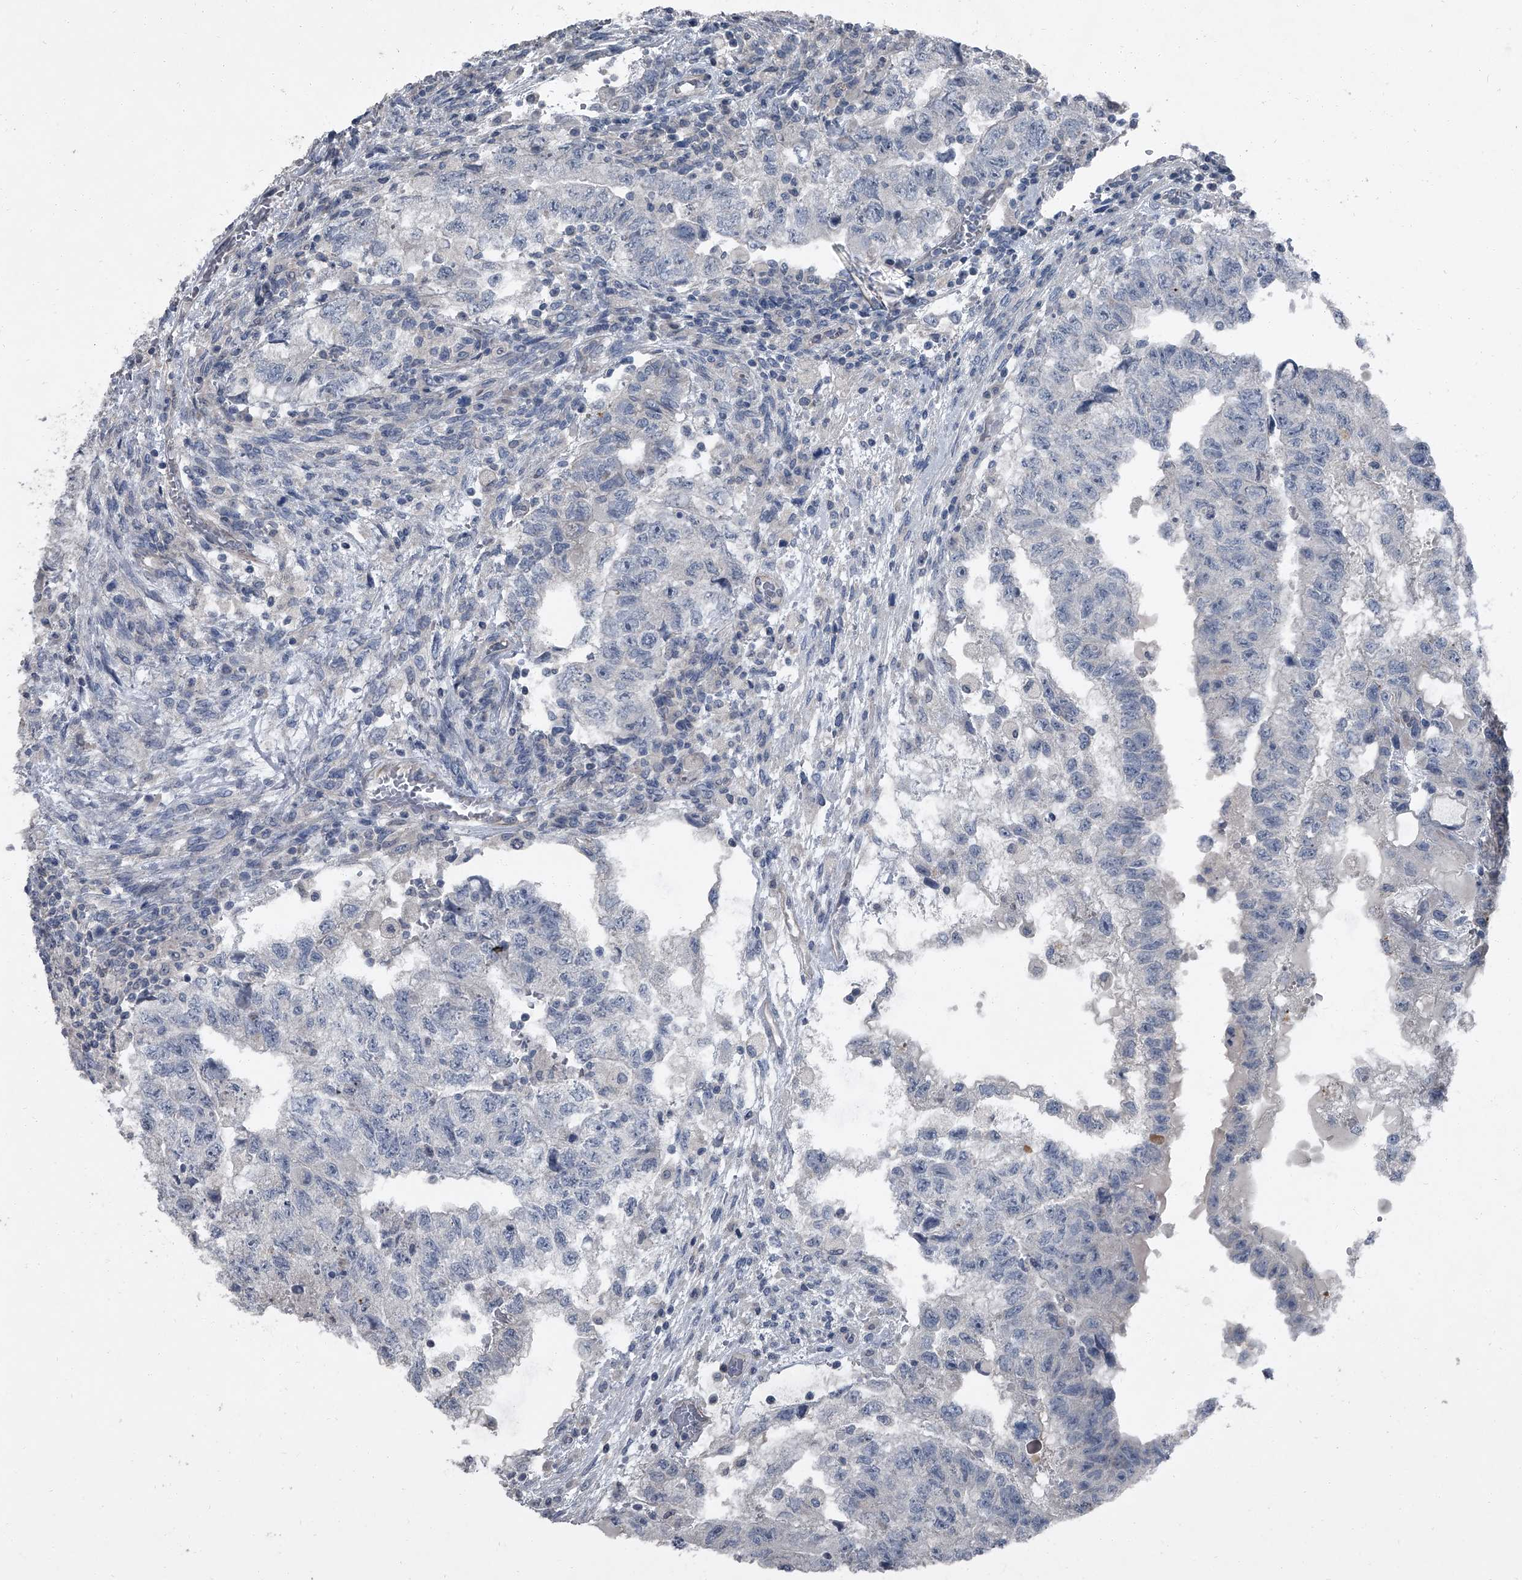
{"staining": {"intensity": "negative", "quantity": "none", "location": "none"}, "tissue": "testis cancer", "cell_type": "Tumor cells", "image_type": "cancer", "snomed": [{"axis": "morphology", "description": "Carcinoma, Embryonal, NOS"}, {"axis": "topography", "description": "Testis"}], "caption": "Histopathology image shows no significant protein positivity in tumor cells of testis cancer.", "gene": "HEPHL1", "patient": {"sex": "male", "age": 36}}